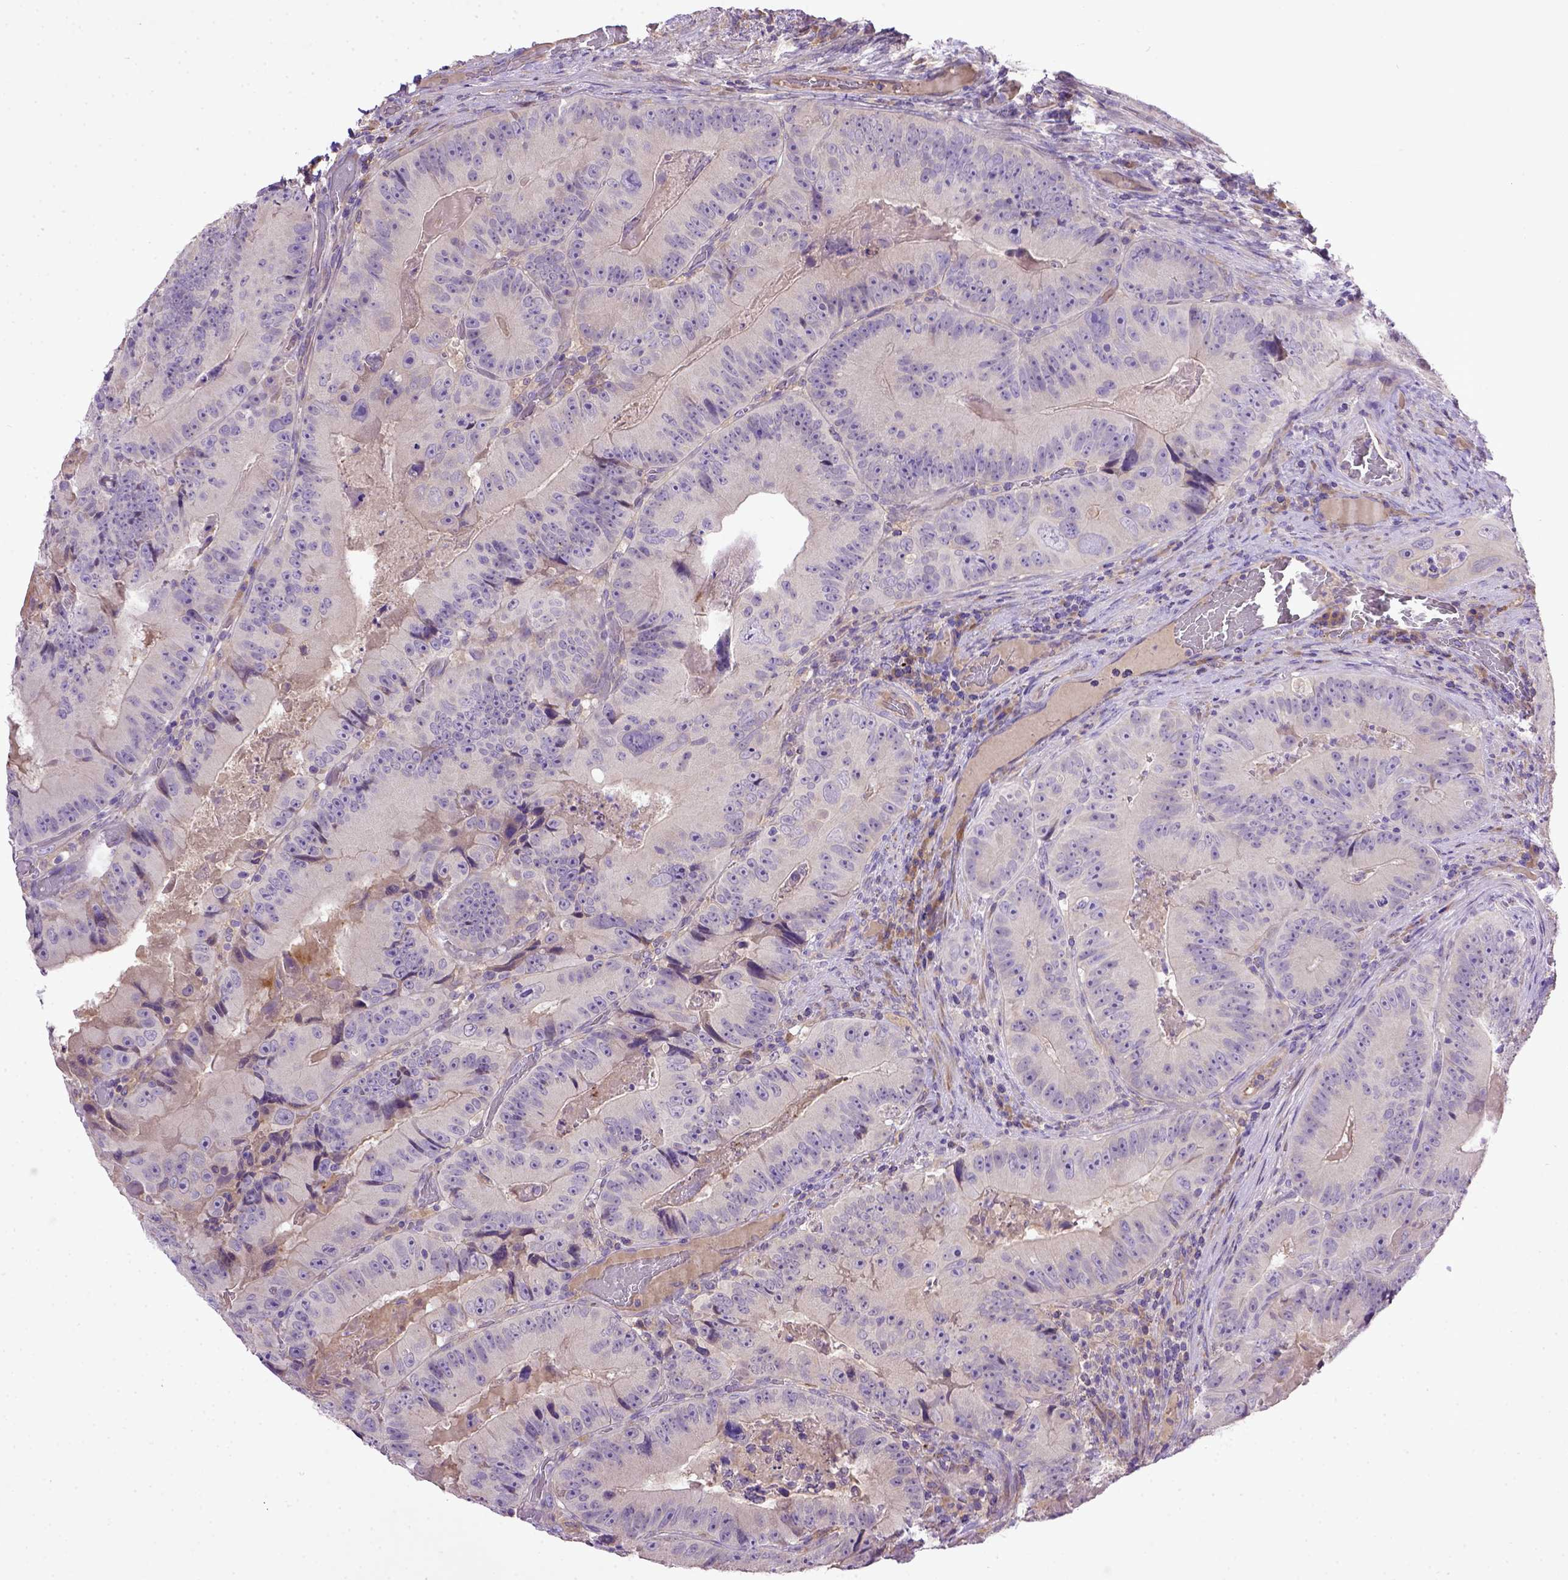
{"staining": {"intensity": "negative", "quantity": "none", "location": "none"}, "tissue": "colorectal cancer", "cell_type": "Tumor cells", "image_type": "cancer", "snomed": [{"axis": "morphology", "description": "Adenocarcinoma, NOS"}, {"axis": "topography", "description": "Colon"}], "caption": "This is a micrograph of immunohistochemistry (IHC) staining of colorectal cancer, which shows no positivity in tumor cells.", "gene": "DEPDC1B", "patient": {"sex": "female", "age": 86}}